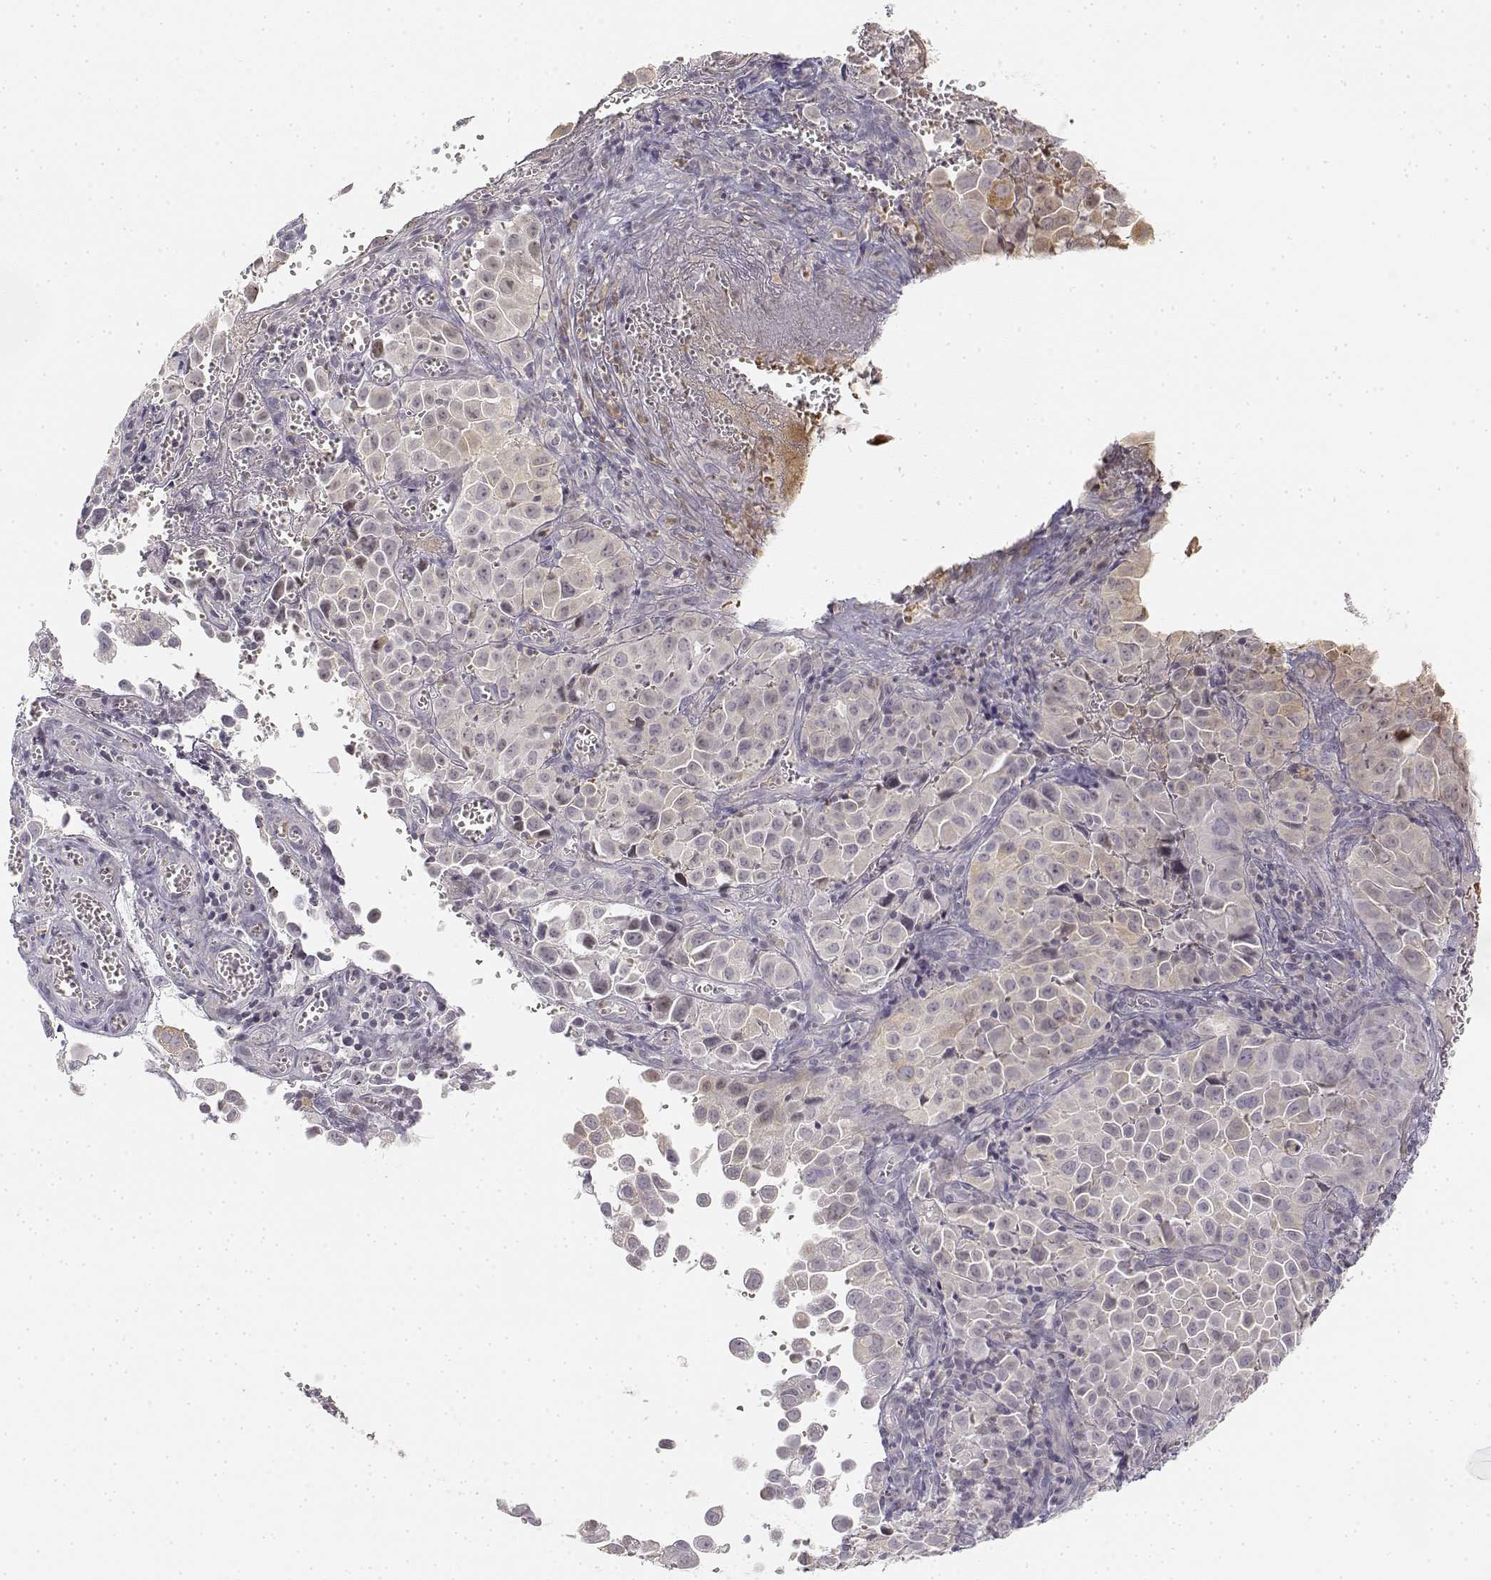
{"staining": {"intensity": "negative", "quantity": "none", "location": "none"}, "tissue": "cervical cancer", "cell_type": "Tumor cells", "image_type": "cancer", "snomed": [{"axis": "morphology", "description": "Squamous cell carcinoma, NOS"}, {"axis": "topography", "description": "Cervix"}], "caption": "A high-resolution micrograph shows immunohistochemistry (IHC) staining of cervical squamous cell carcinoma, which exhibits no significant expression in tumor cells.", "gene": "GLIPR1L2", "patient": {"sex": "female", "age": 55}}